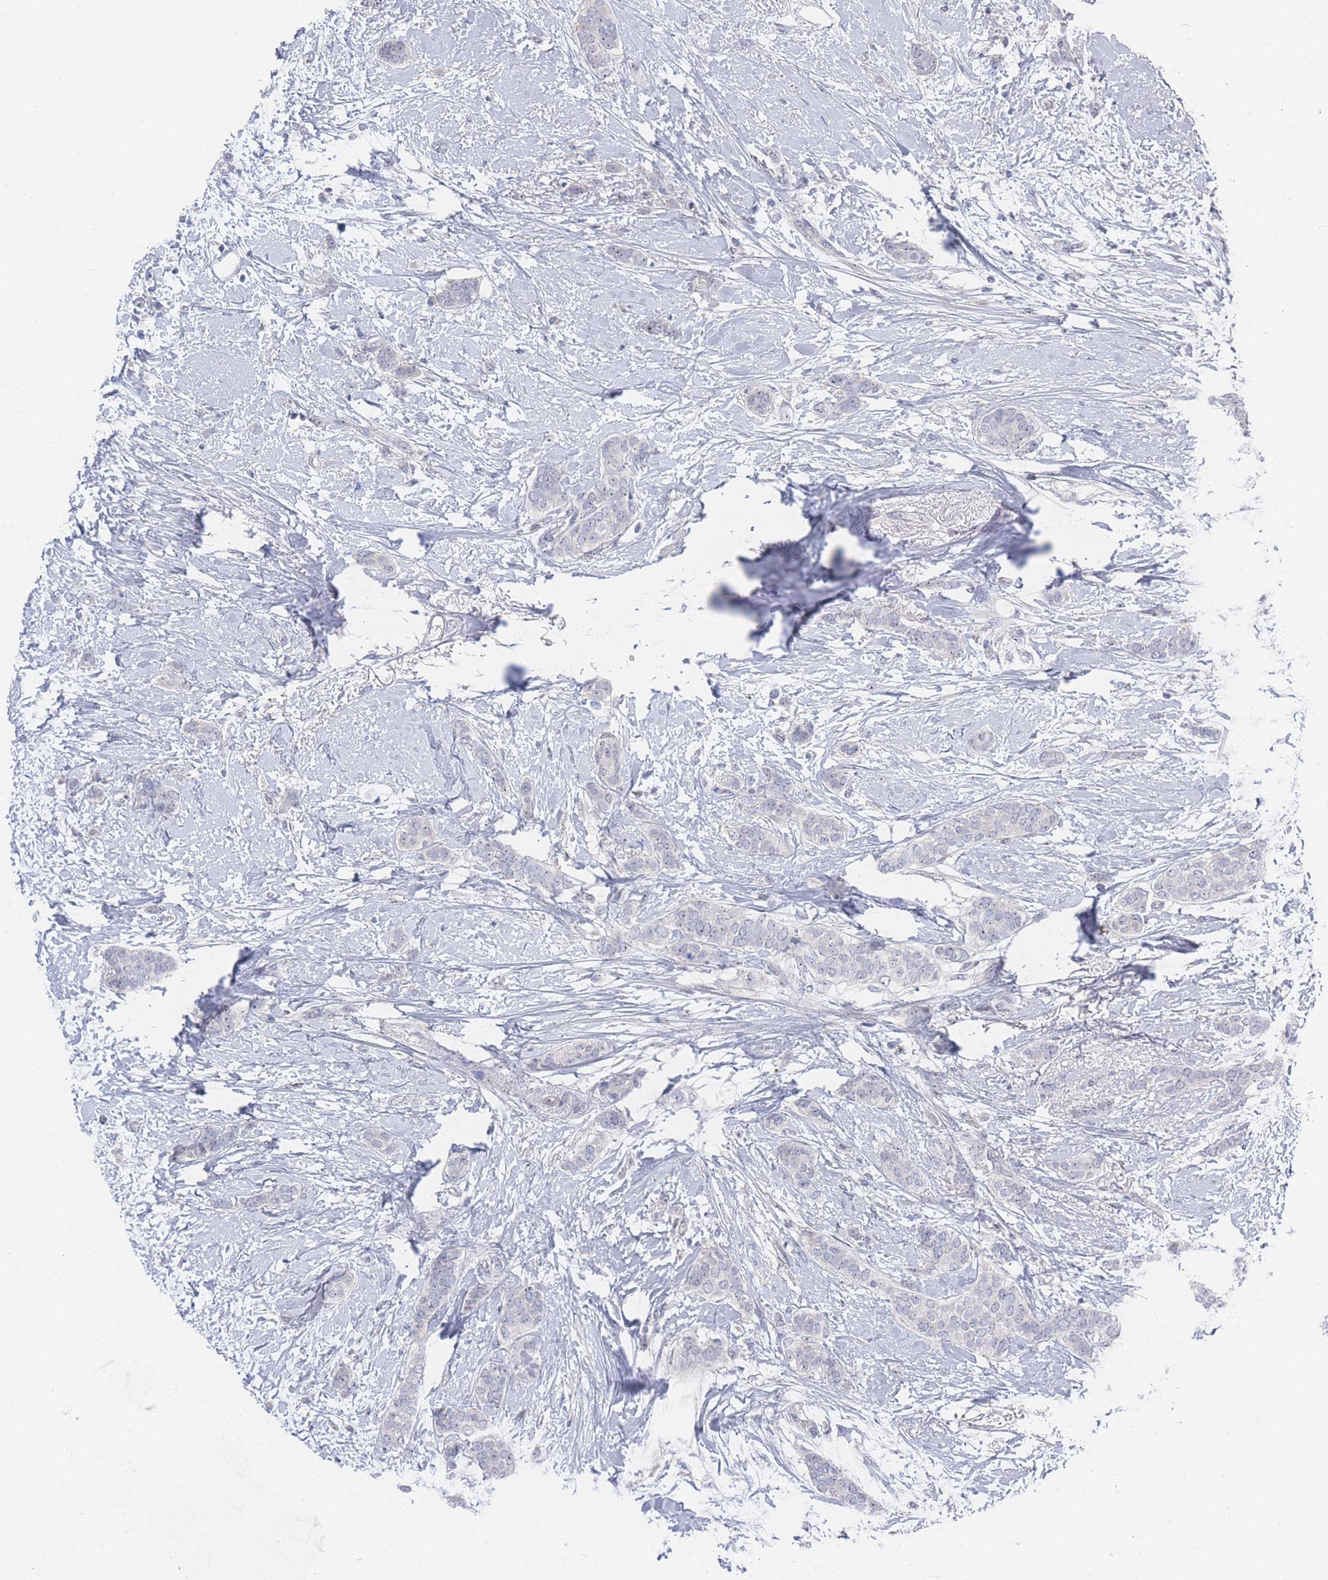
{"staining": {"intensity": "negative", "quantity": "none", "location": "none"}, "tissue": "breast cancer", "cell_type": "Tumor cells", "image_type": "cancer", "snomed": [{"axis": "morphology", "description": "Duct carcinoma"}, {"axis": "topography", "description": "Breast"}], "caption": "Photomicrograph shows no protein staining in tumor cells of breast cancer (intraductal carcinoma) tissue.", "gene": "ZNF142", "patient": {"sex": "female", "age": 72}}